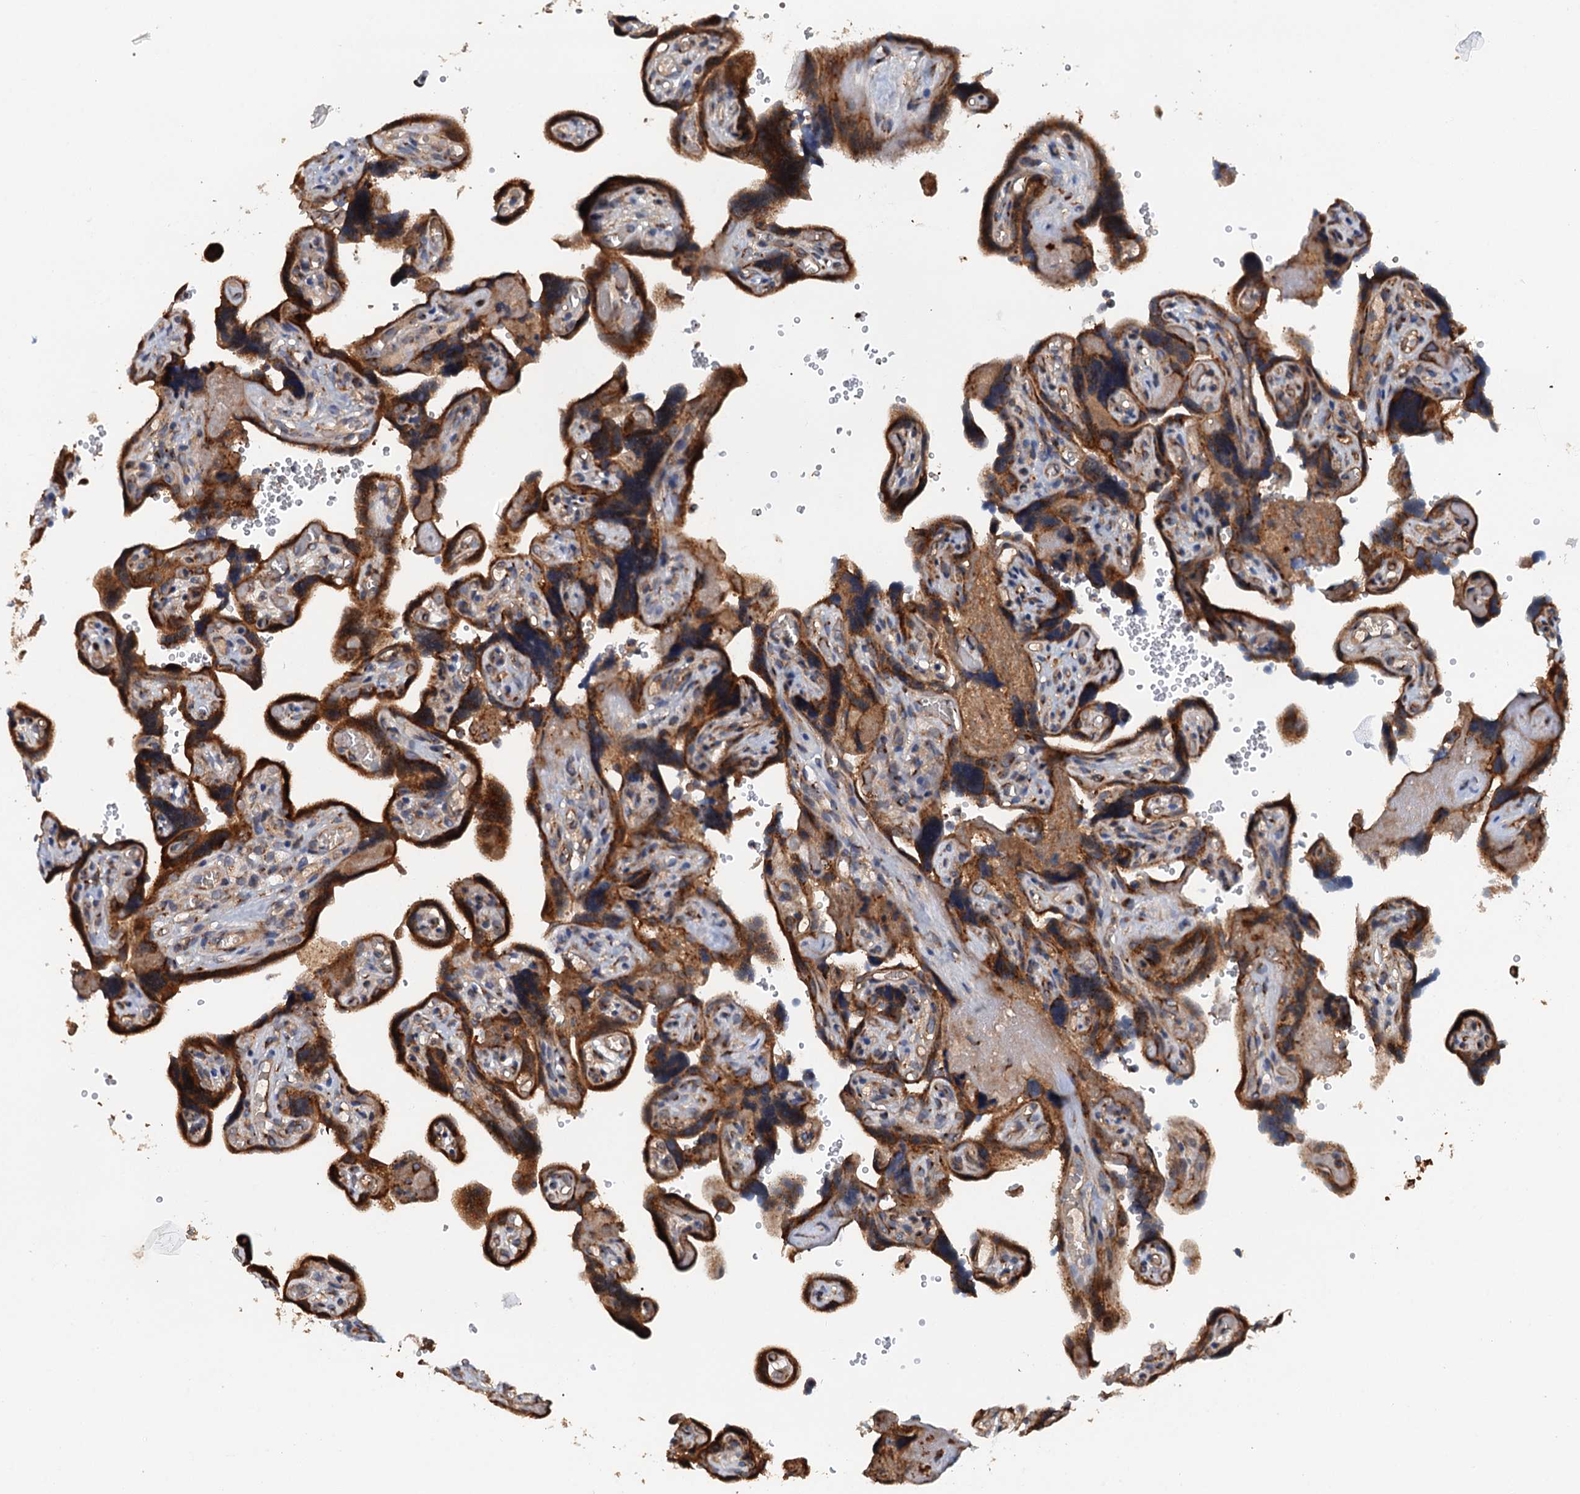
{"staining": {"intensity": "strong", "quantity": ">75%", "location": "cytoplasmic/membranous"}, "tissue": "placenta", "cell_type": "Trophoblastic cells", "image_type": "normal", "snomed": [{"axis": "morphology", "description": "Normal tissue, NOS"}, {"axis": "topography", "description": "Placenta"}], "caption": "Immunohistochemical staining of normal placenta shows strong cytoplasmic/membranous protein positivity in approximately >75% of trophoblastic cells.", "gene": "COG3", "patient": {"sex": "female", "age": 30}}